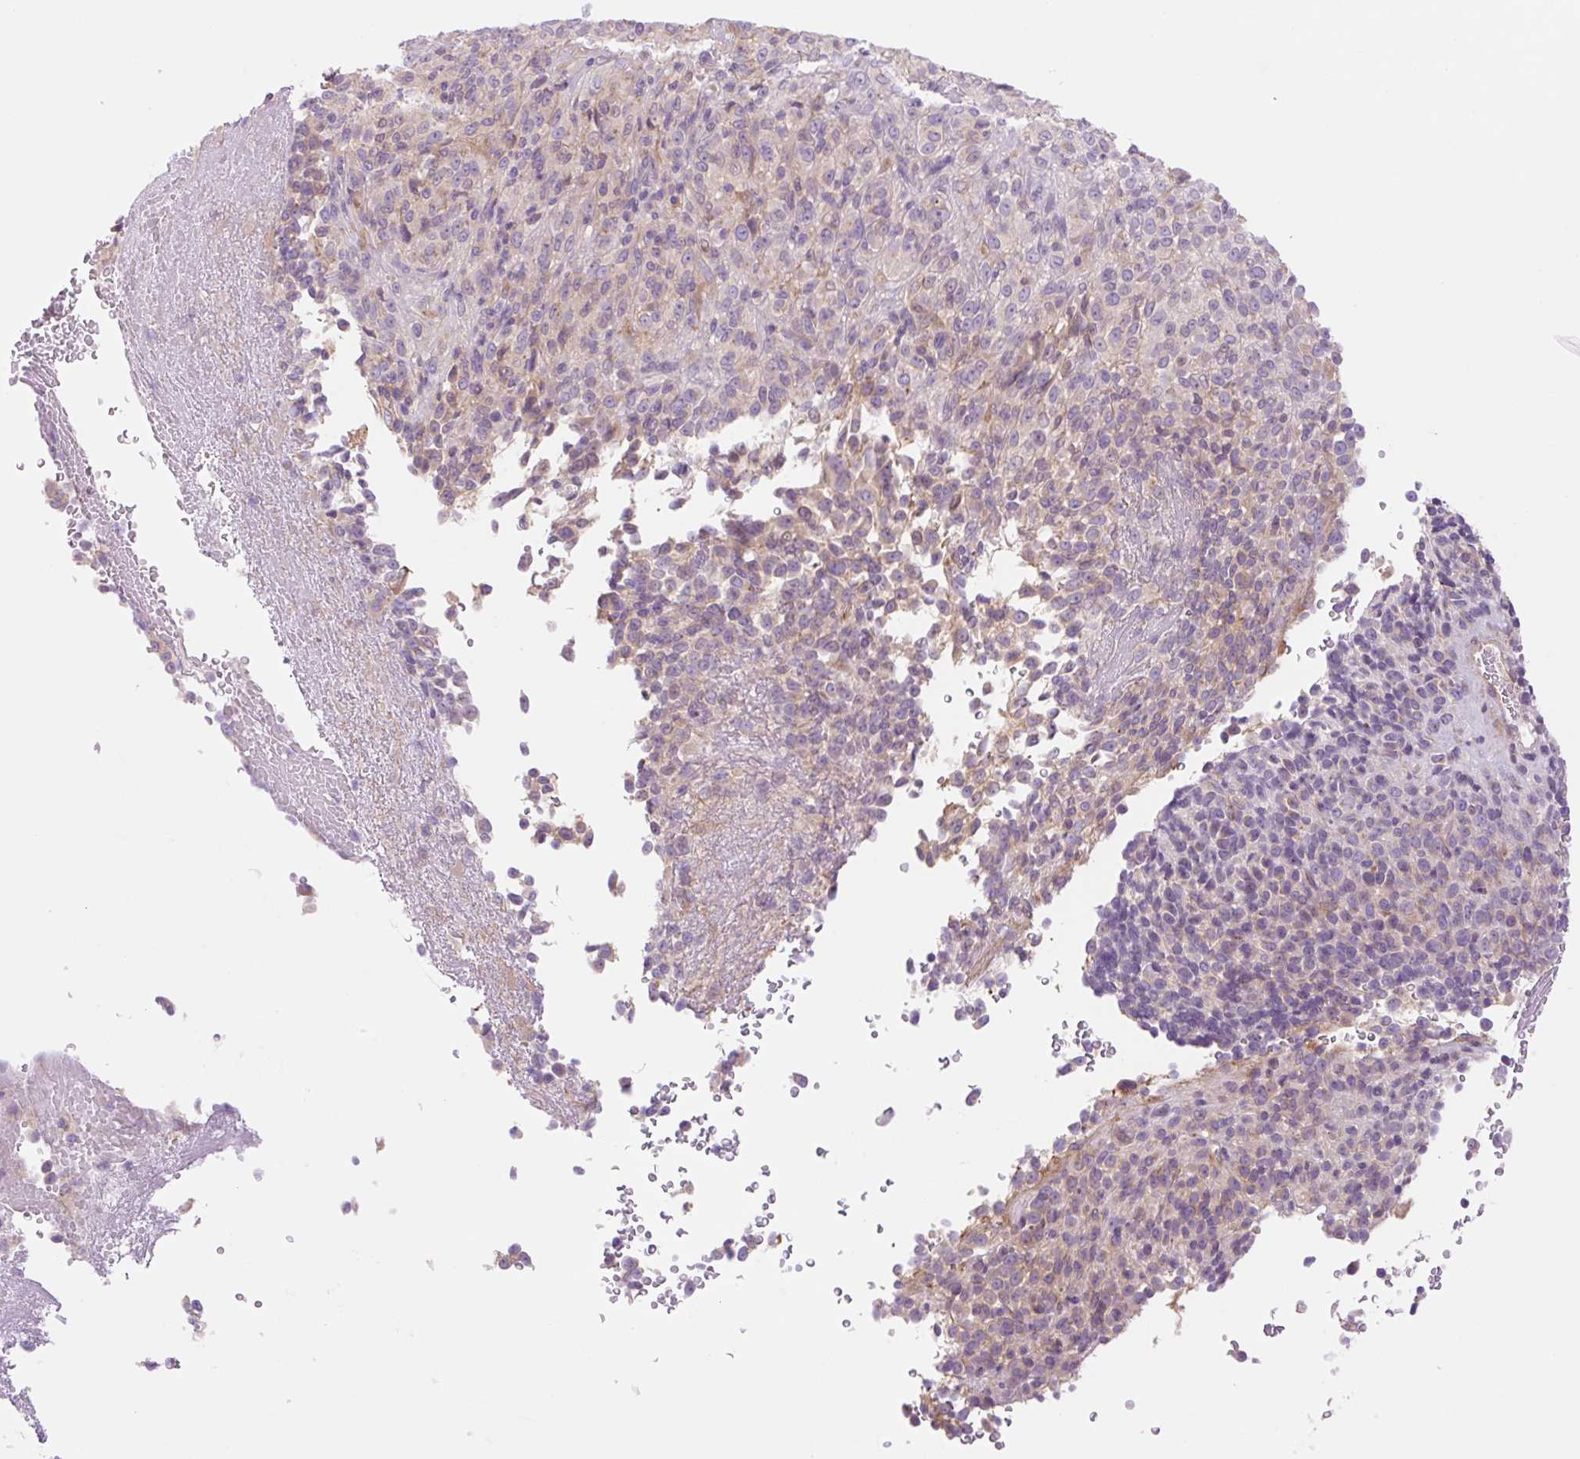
{"staining": {"intensity": "weak", "quantity": "<25%", "location": "cytoplasmic/membranous"}, "tissue": "melanoma", "cell_type": "Tumor cells", "image_type": "cancer", "snomed": [{"axis": "morphology", "description": "Malignant melanoma, Metastatic site"}, {"axis": "topography", "description": "Brain"}], "caption": "Tumor cells are negative for brown protein staining in melanoma.", "gene": "NLRP5", "patient": {"sex": "female", "age": 56}}